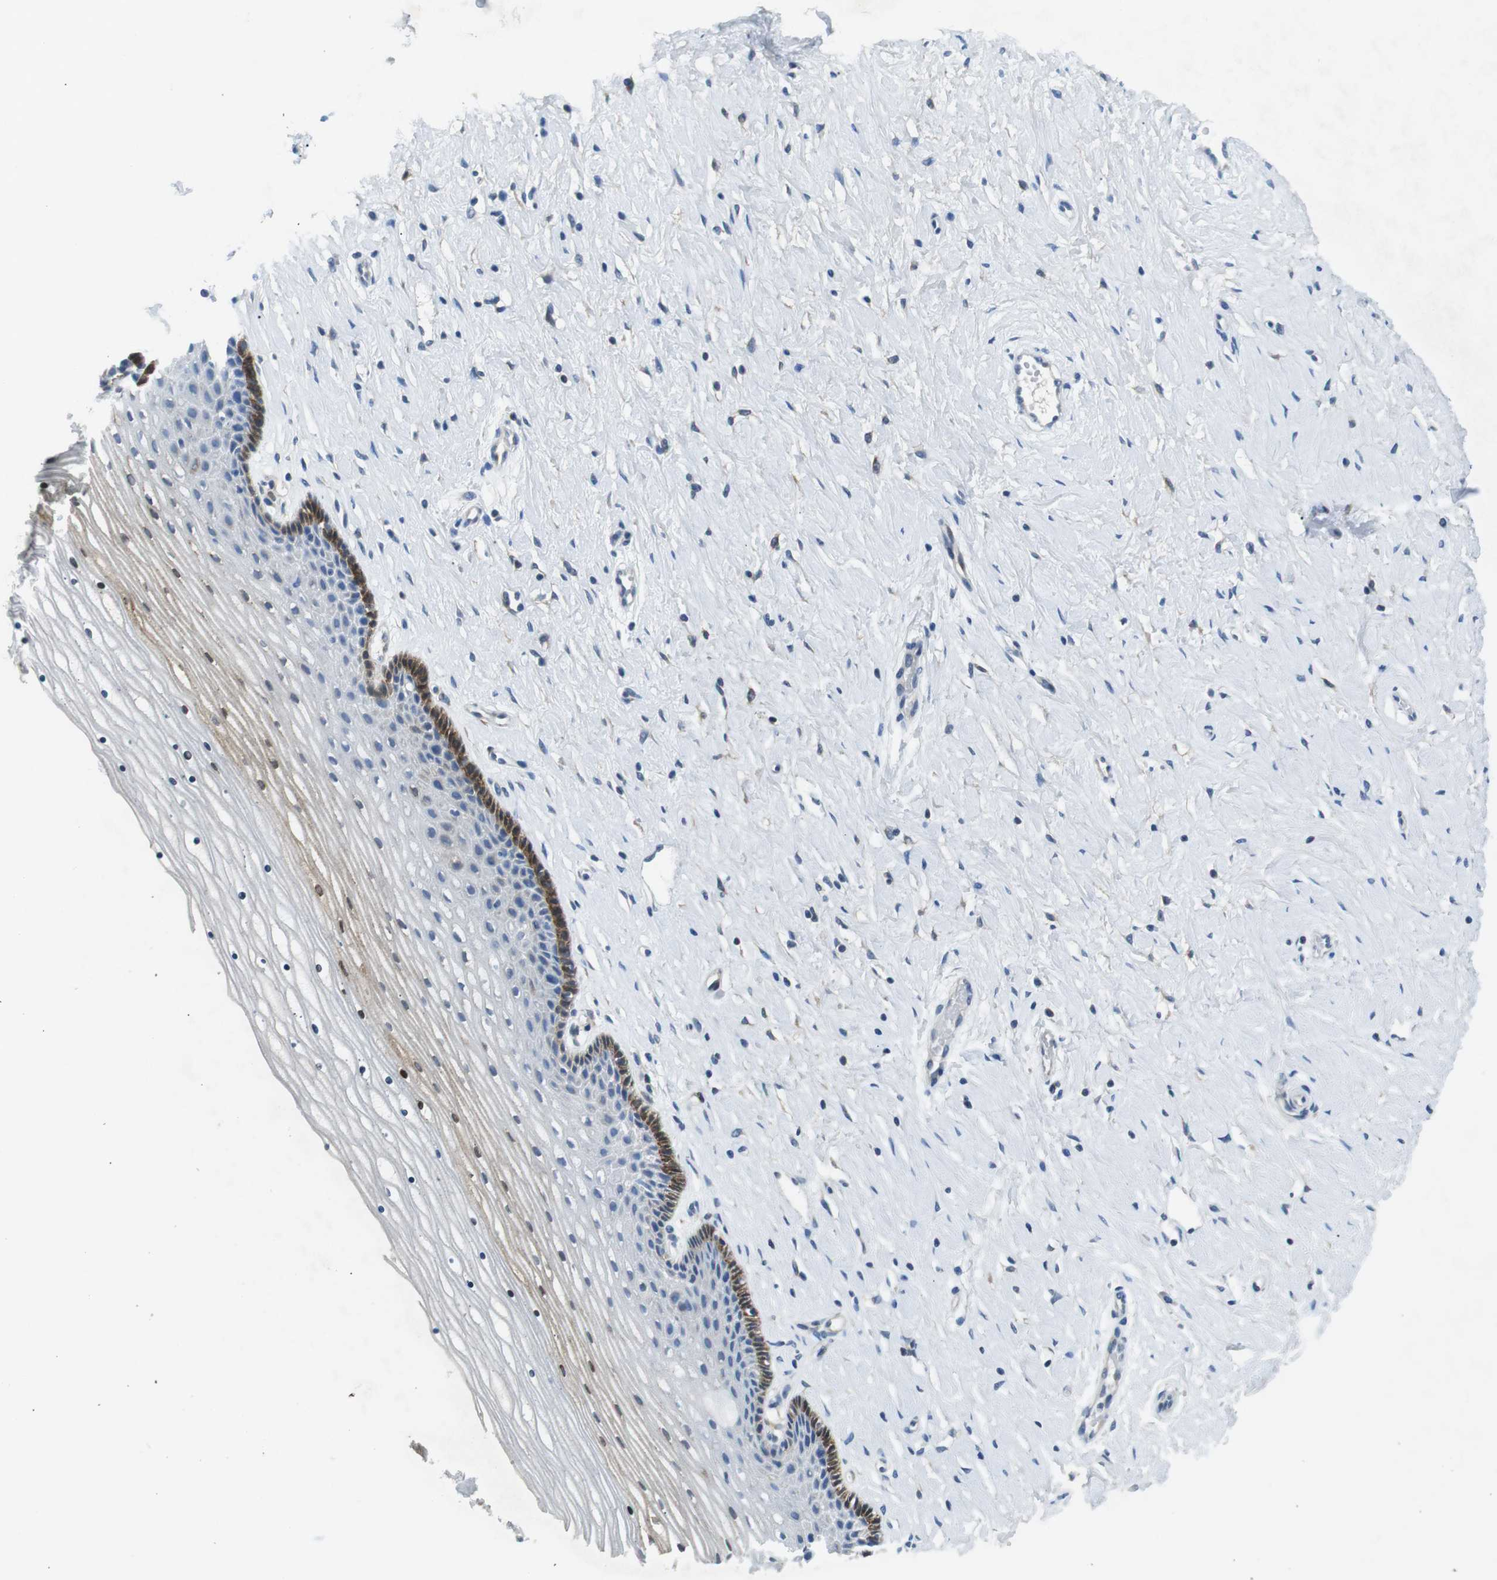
{"staining": {"intensity": "negative", "quantity": "none", "location": "none"}, "tissue": "cervix", "cell_type": "Glandular cells", "image_type": "normal", "snomed": [{"axis": "morphology", "description": "Normal tissue, NOS"}, {"axis": "topography", "description": "Cervix"}], "caption": "High magnification brightfield microscopy of benign cervix stained with DAB (brown) and counterstained with hematoxylin (blue): glandular cells show no significant staining. The staining was performed using DAB to visualize the protein expression in brown, while the nuclei were stained in blue with hematoxylin (Magnification: 20x).", "gene": "PHLDA1", "patient": {"sex": "female", "age": 39}}